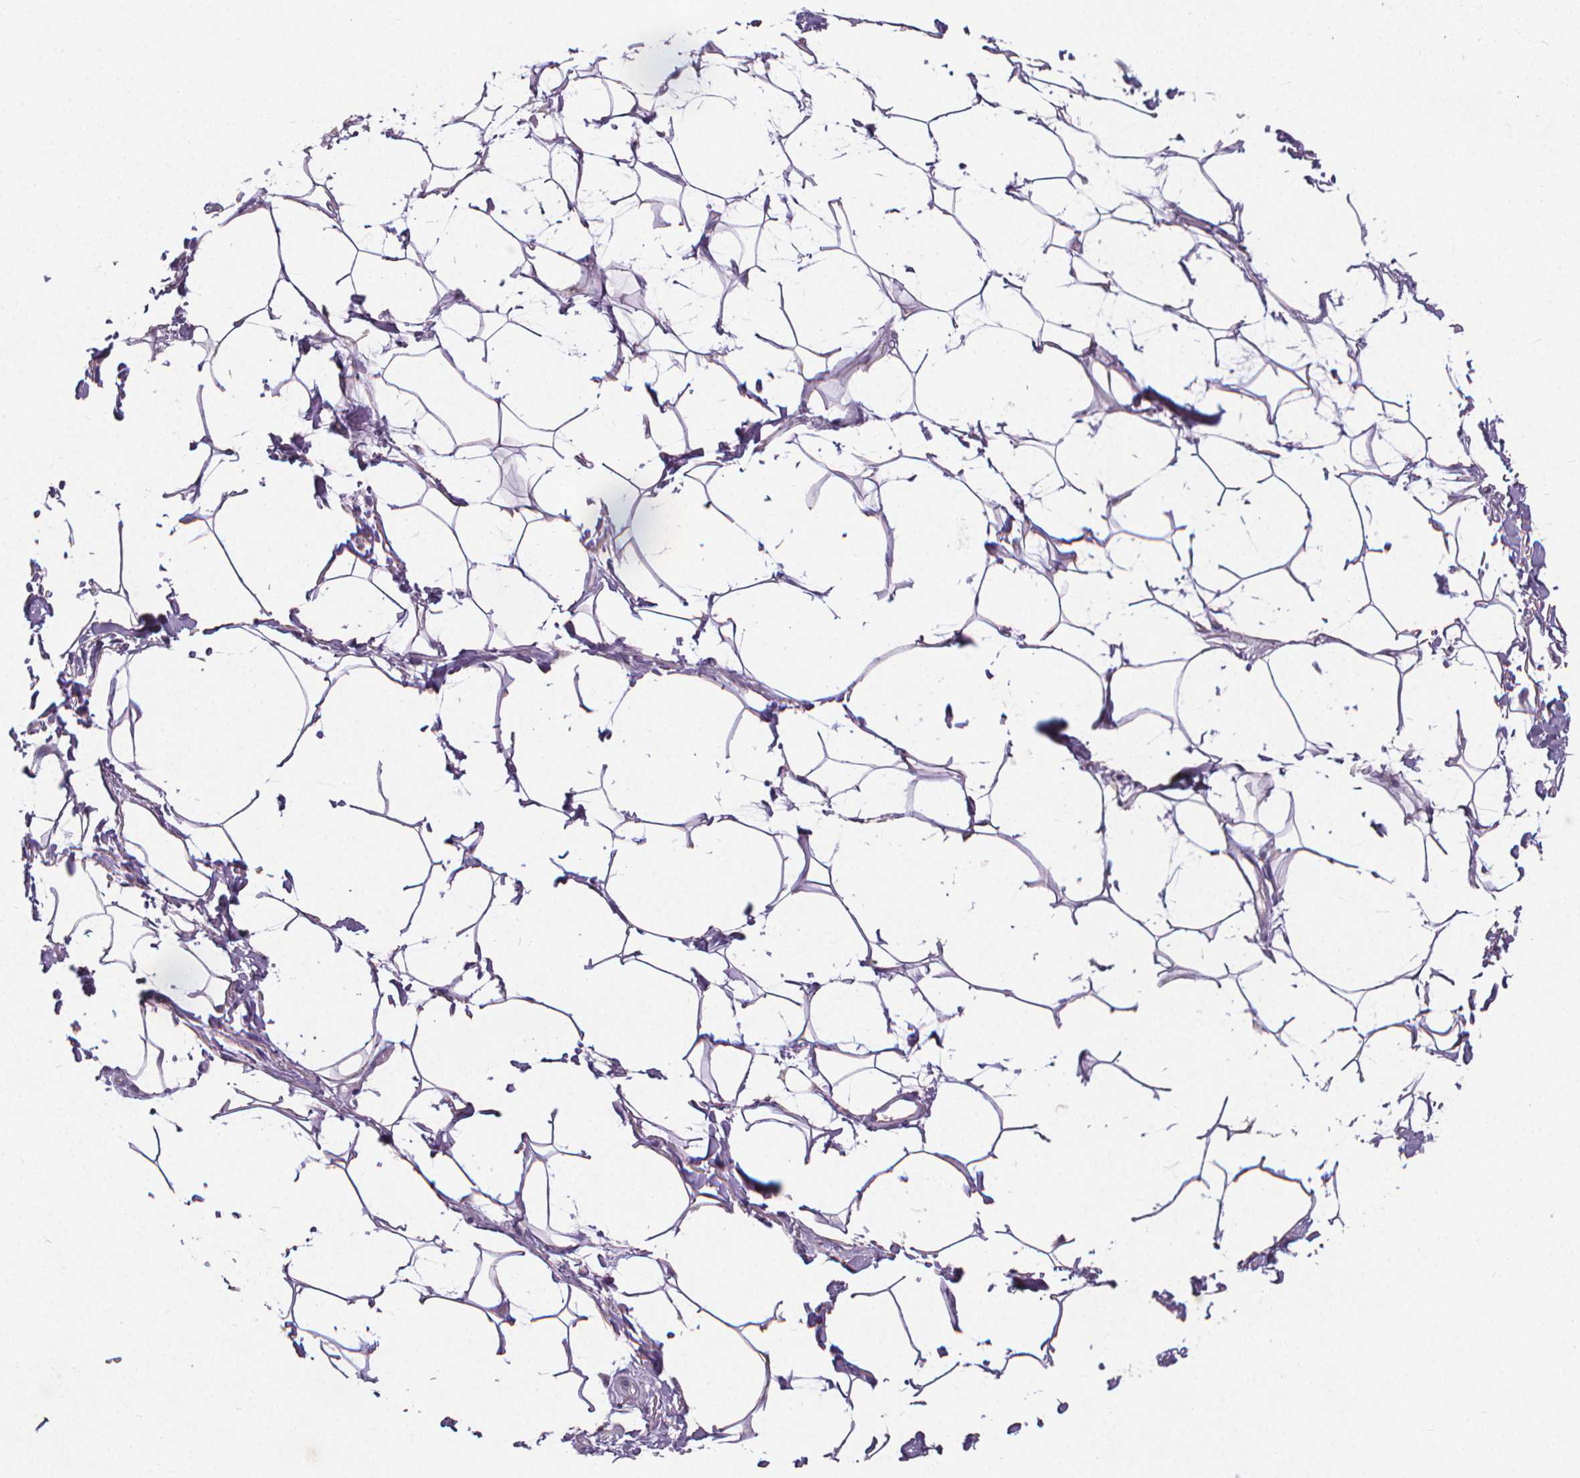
{"staining": {"intensity": "negative", "quantity": "none", "location": "none"}, "tissue": "adipose tissue", "cell_type": "Adipocytes", "image_type": "normal", "snomed": [{"axis": "morphology", "description": "Normal tissue, NOS"}, {"axis": "topography", "description": "Peripheral nerve tissue"}], "caption": "High power microscopy image of an IHC image of normal adipose tissue, revealing no significant staining in adipocytes. (DAB (3,3'-diaminobenzidine) immunohistochemistry with hematoxylin counter stain).", "gene": "ATP6V1D", "patient": {"sex": "male", "age": 51}}